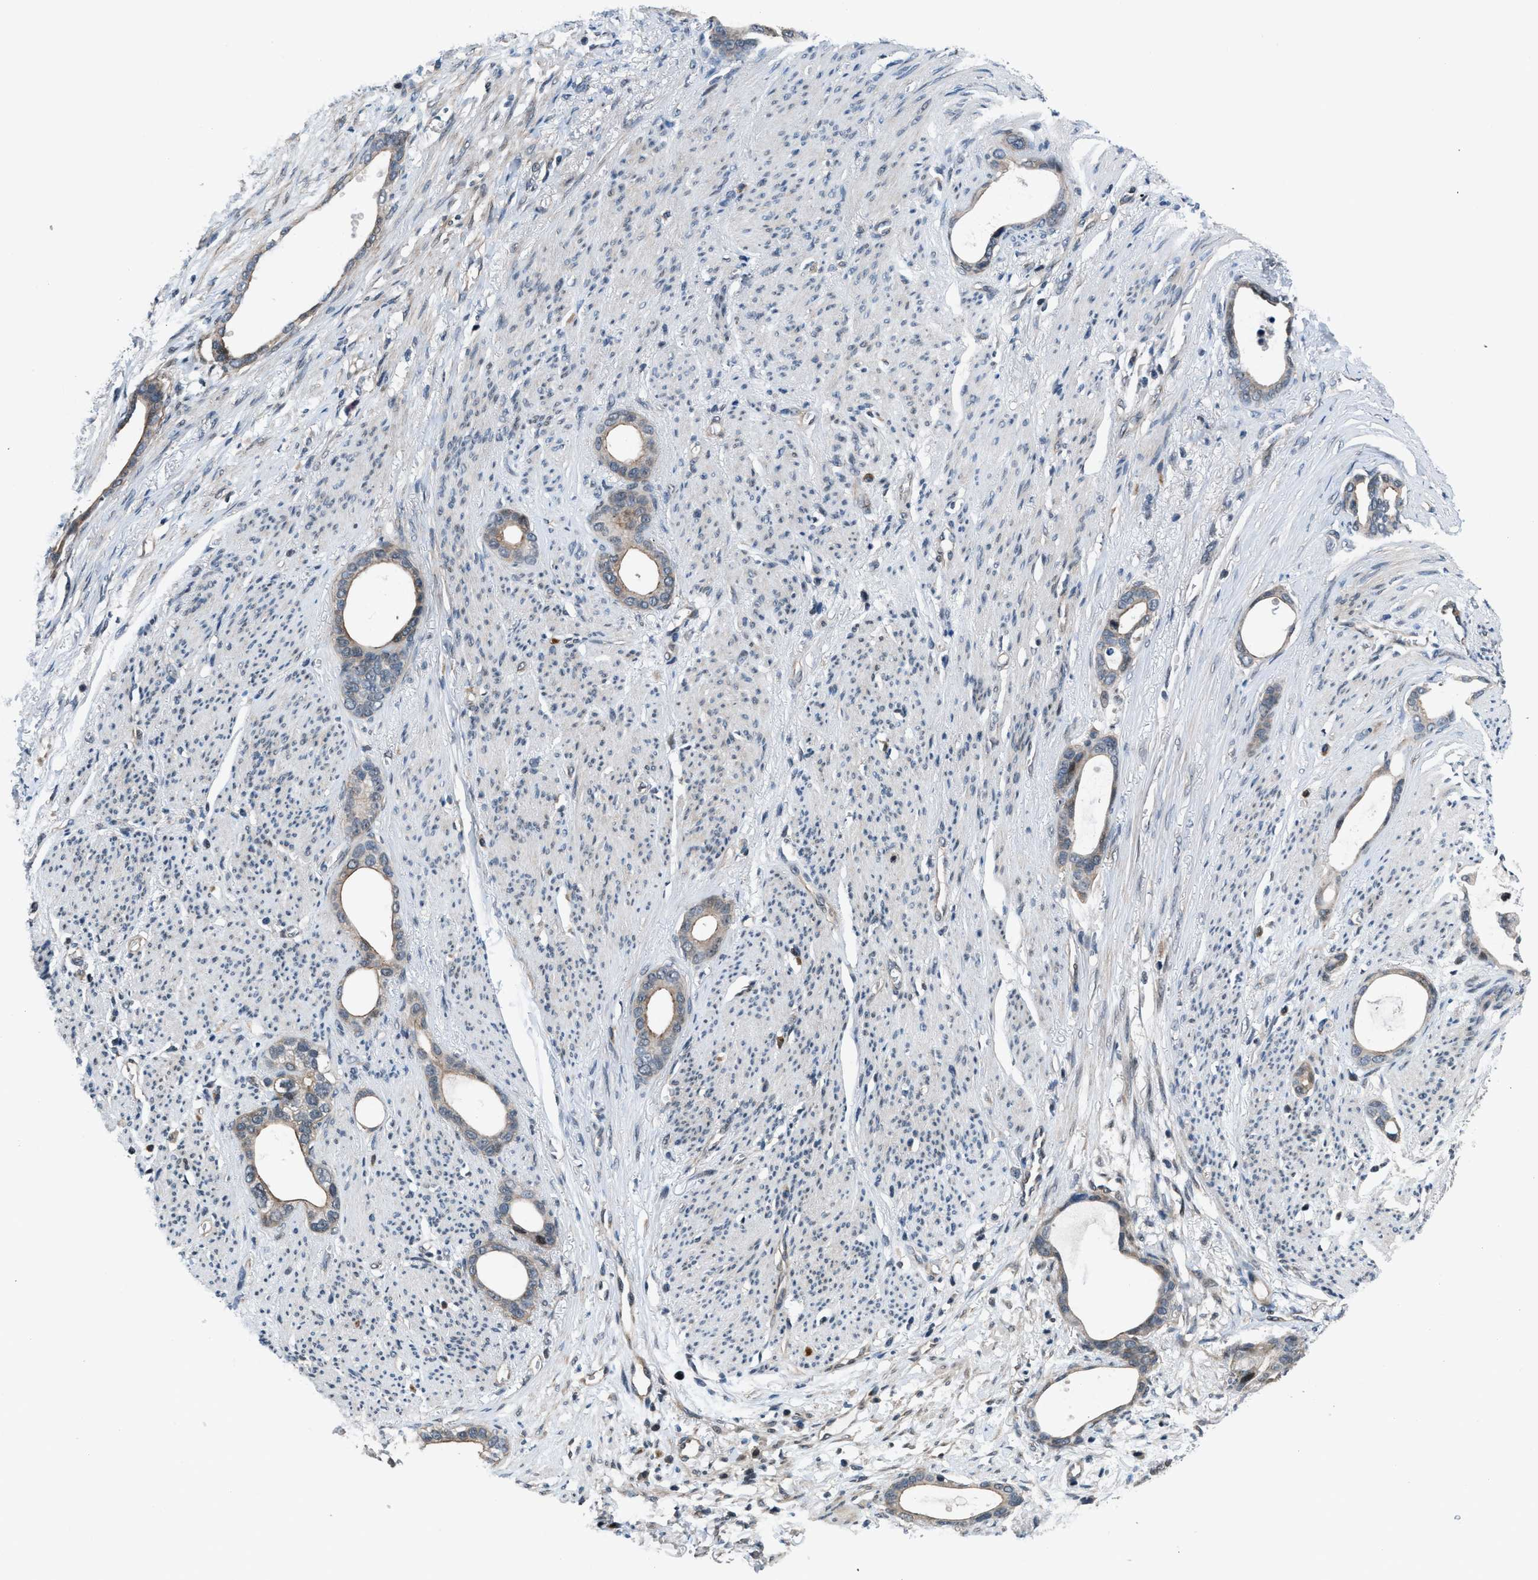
{"staining": {"intensity": "weak", "quantity": ">75%", "location": "cytoplasmic/membranous"}, "tissue": "stomach cancer", "cell_type": "Tumor cells", "image_type": "cancer", "snomed": [{"axis": "morphology", "description": "Adenocarcinoma, NOS"}, {"axis": "topography", "description": "Stomach"}], "caption": "Brown immunohistochemical staining in adenocarcinoma (stomach) reveals weak cytoplasmic/membranous positivity in about >75% of tumor cells.", "gene": "SETD5", "patient": {"sex": "female", "age": 75}}